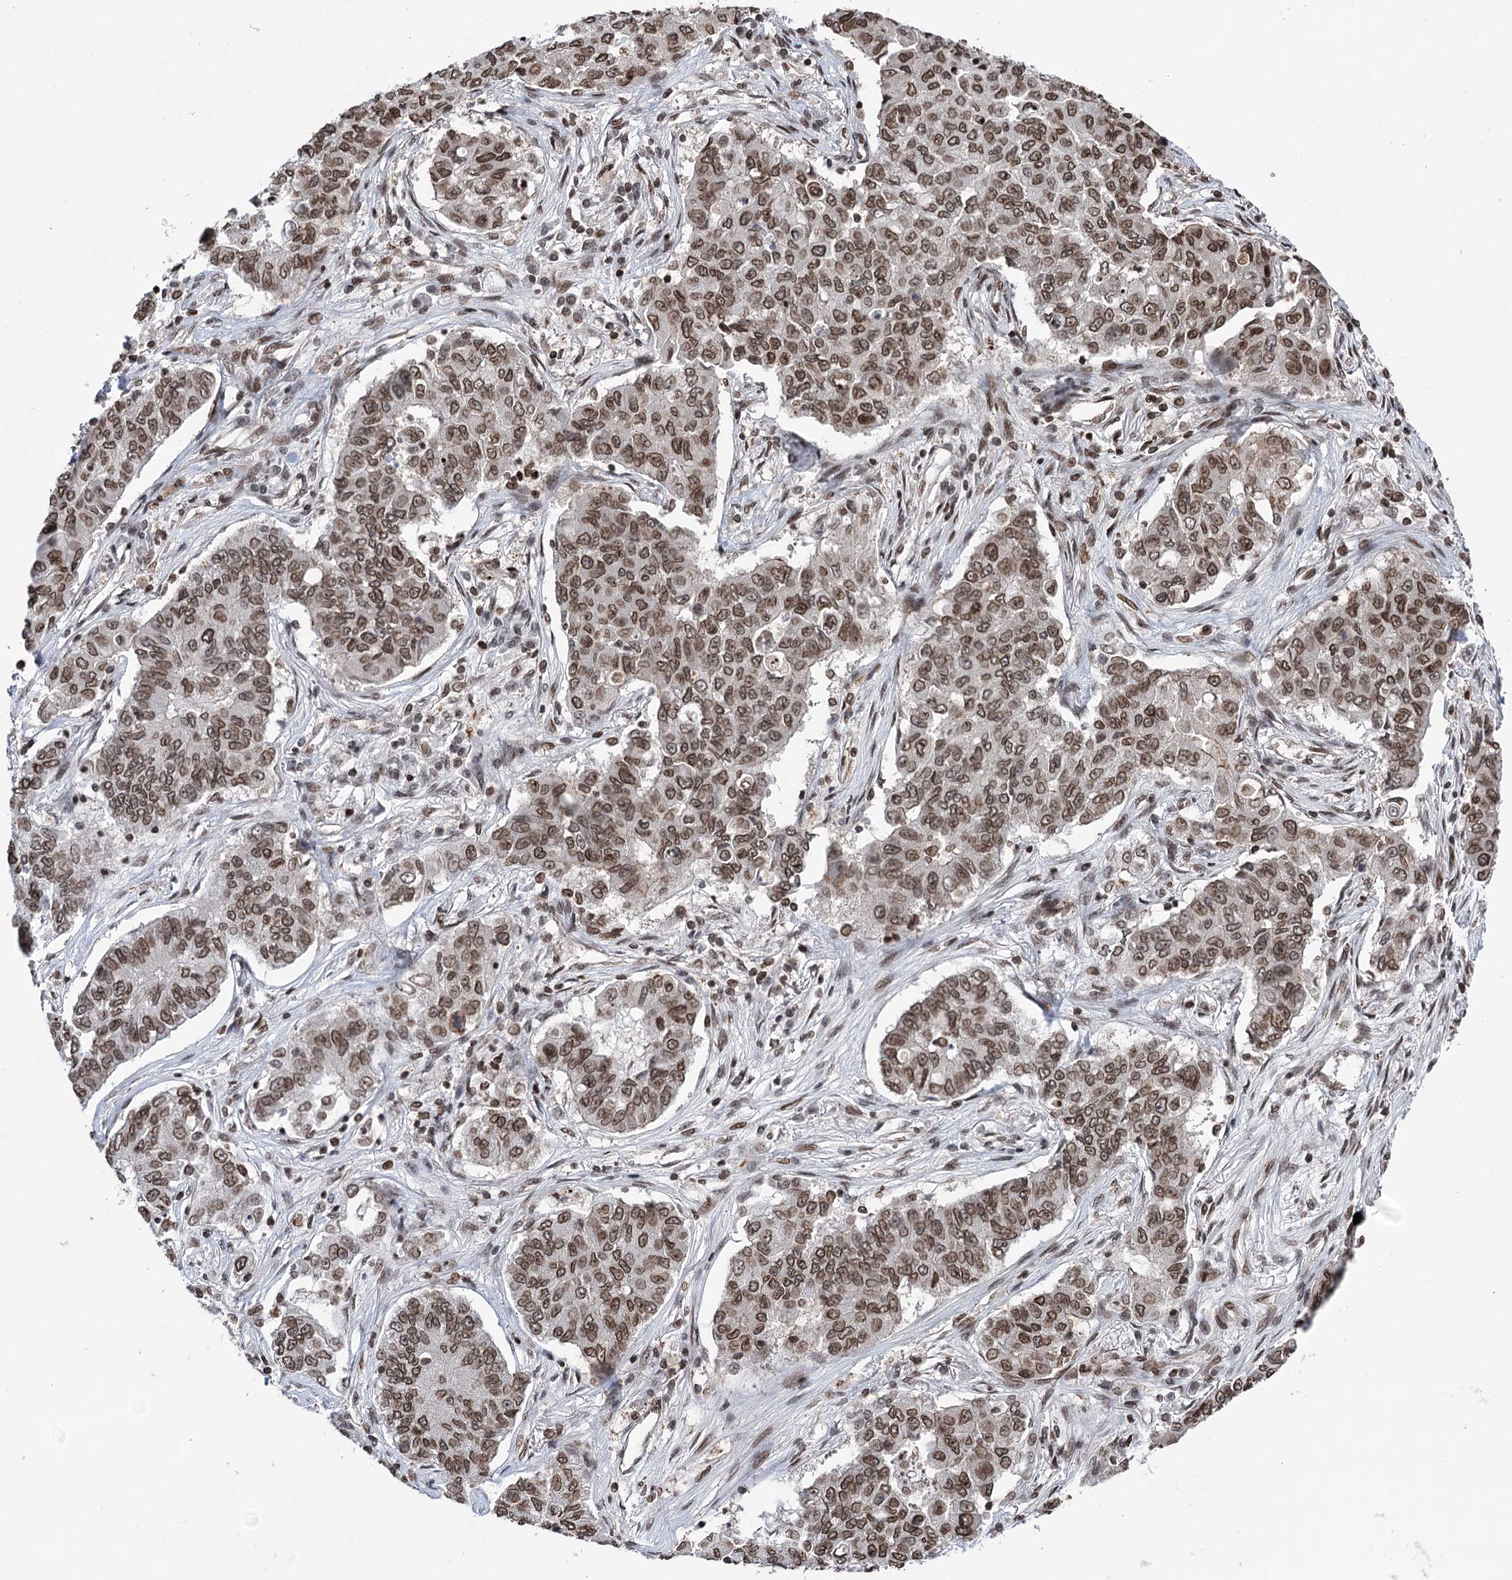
{"staining": {"intensity": "moderate", "quantity": ">75%", "location": "nuclear"}, "tissue": "lung cancer", "cell_type": "Tumor cells", "image_type": "cancer", "snomed": [{"axis": "morphology", "description": "Squamous cell carcinoma, NOS"}, {"axis": "topography", "description": "Lung"}], "caption": "An image of human squamous cell carcinoma (lung) stained for a protein exhibits moderate nuclear brown staining in tumor cells.", "gene": "CCDC77", "patient": {"sex": "male", "age": 74}}